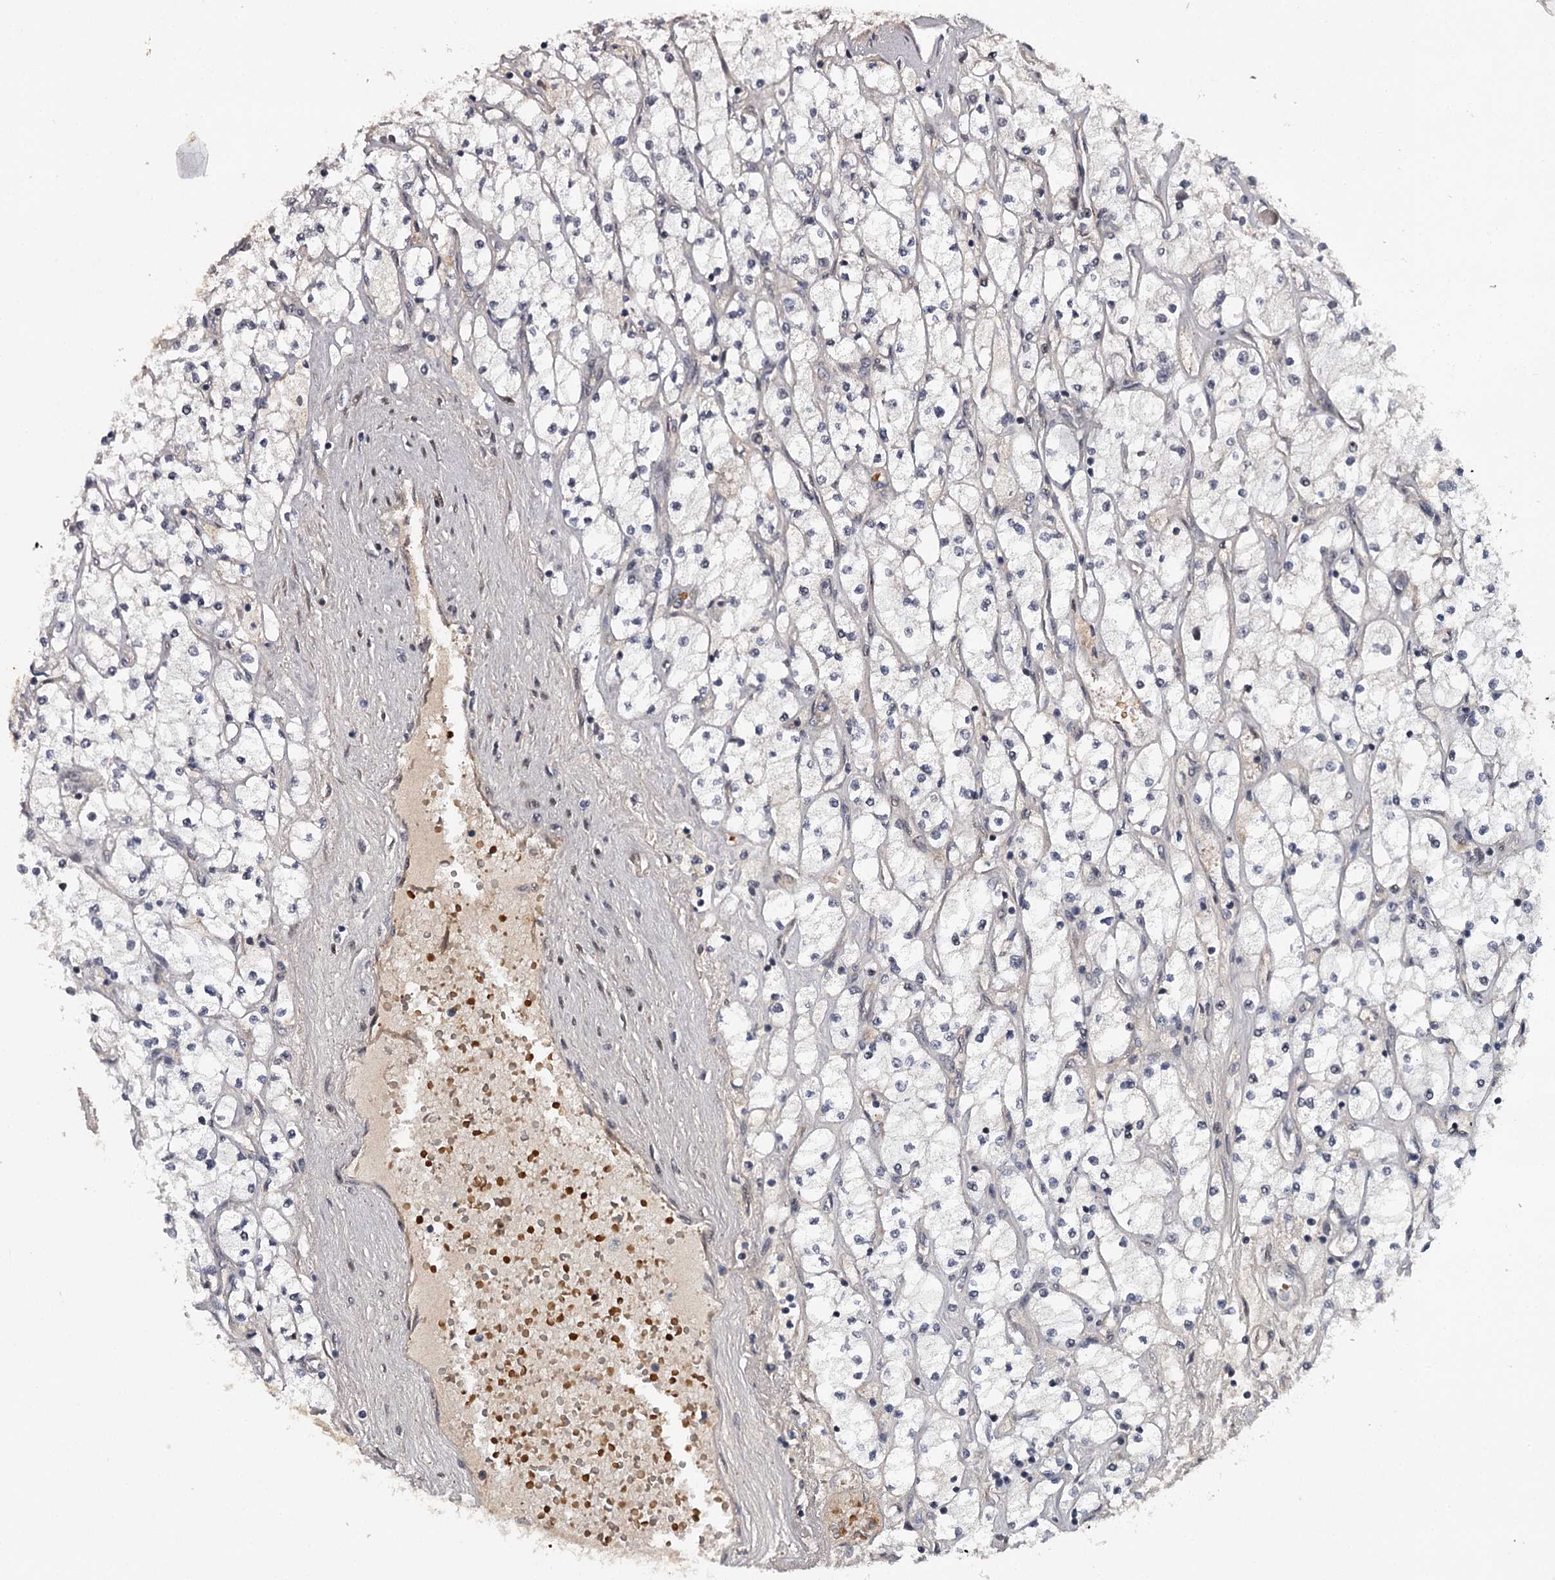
{"staining": {"intensity": "negative", "quantity": "none", "location": "none"}, "tissue": "renal cancer", "cell_type": "Tumor cells", "image_type": "cancer", "snomed": [{"axis": "morphology", "description": "Adenocarcinoma, NOS"}, {"axis": "topography", "description": "Kidney"}], "caption": "This is an immunohistochemistry histopathology image of human adenocarcinoma (renal). There is no expression in tumor cells.", "gene": "RNF44", "patient": {"sex": "male", "age": 80}}